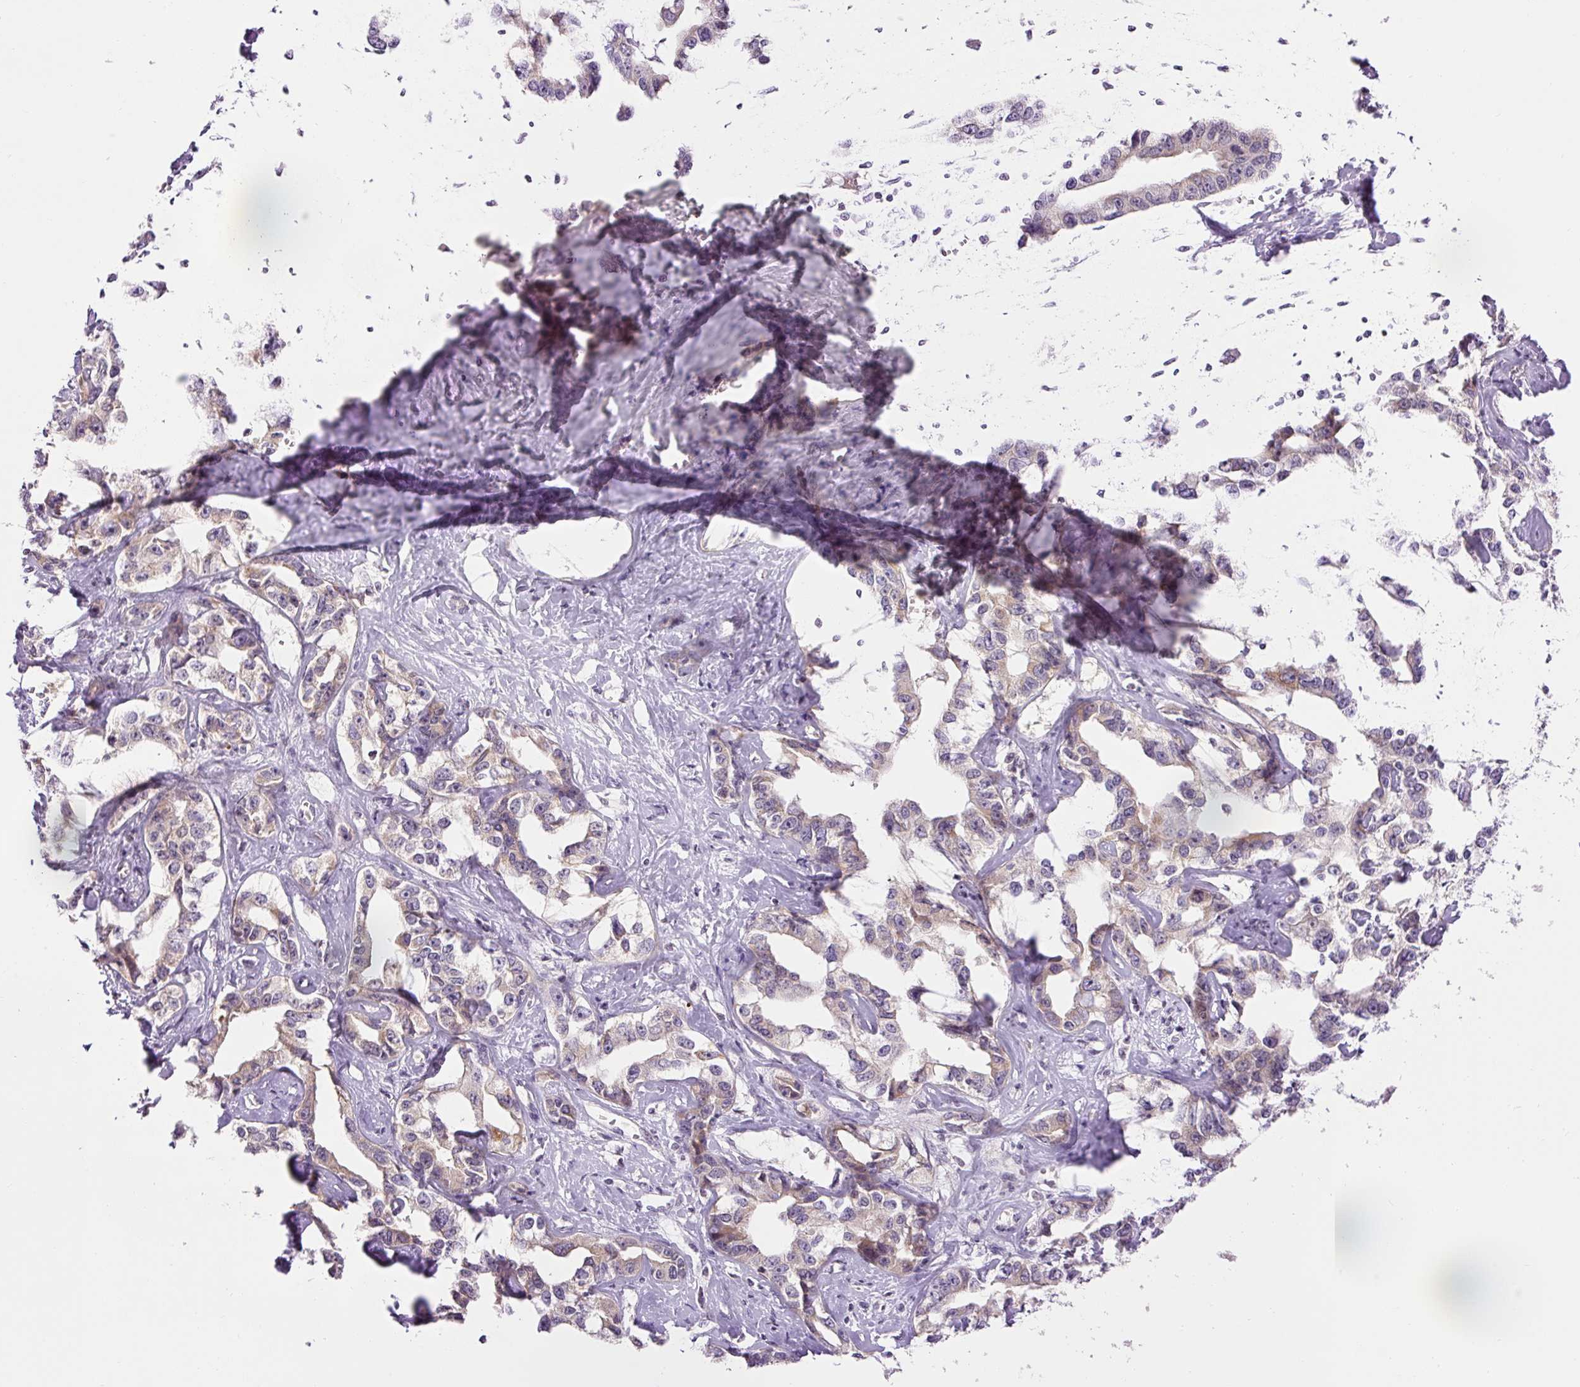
{"staining": {"intensity": "weak", "quantity": "25%-75%", "location": "cytoplasmic/membranous"}, "tissue": "liver cancer", "cell_type": "Tumor cells", "image_type": "cancer", "snomed": [{"axis": "morphology", "description": "Cholangiocarcinoma"}, {"axis": "topography", "description": "Liver"}], "caption": "Immunohistochemistry histopathology image of cholangiocarcinoma (liver) stained for a protein (brown), which reveals low levels of weak cytoplasmic/membranous expression in approximately 25%-75% of tumor cells.", "gene": "ABHD11", "patient": {"sex": "male", "age": 59}}